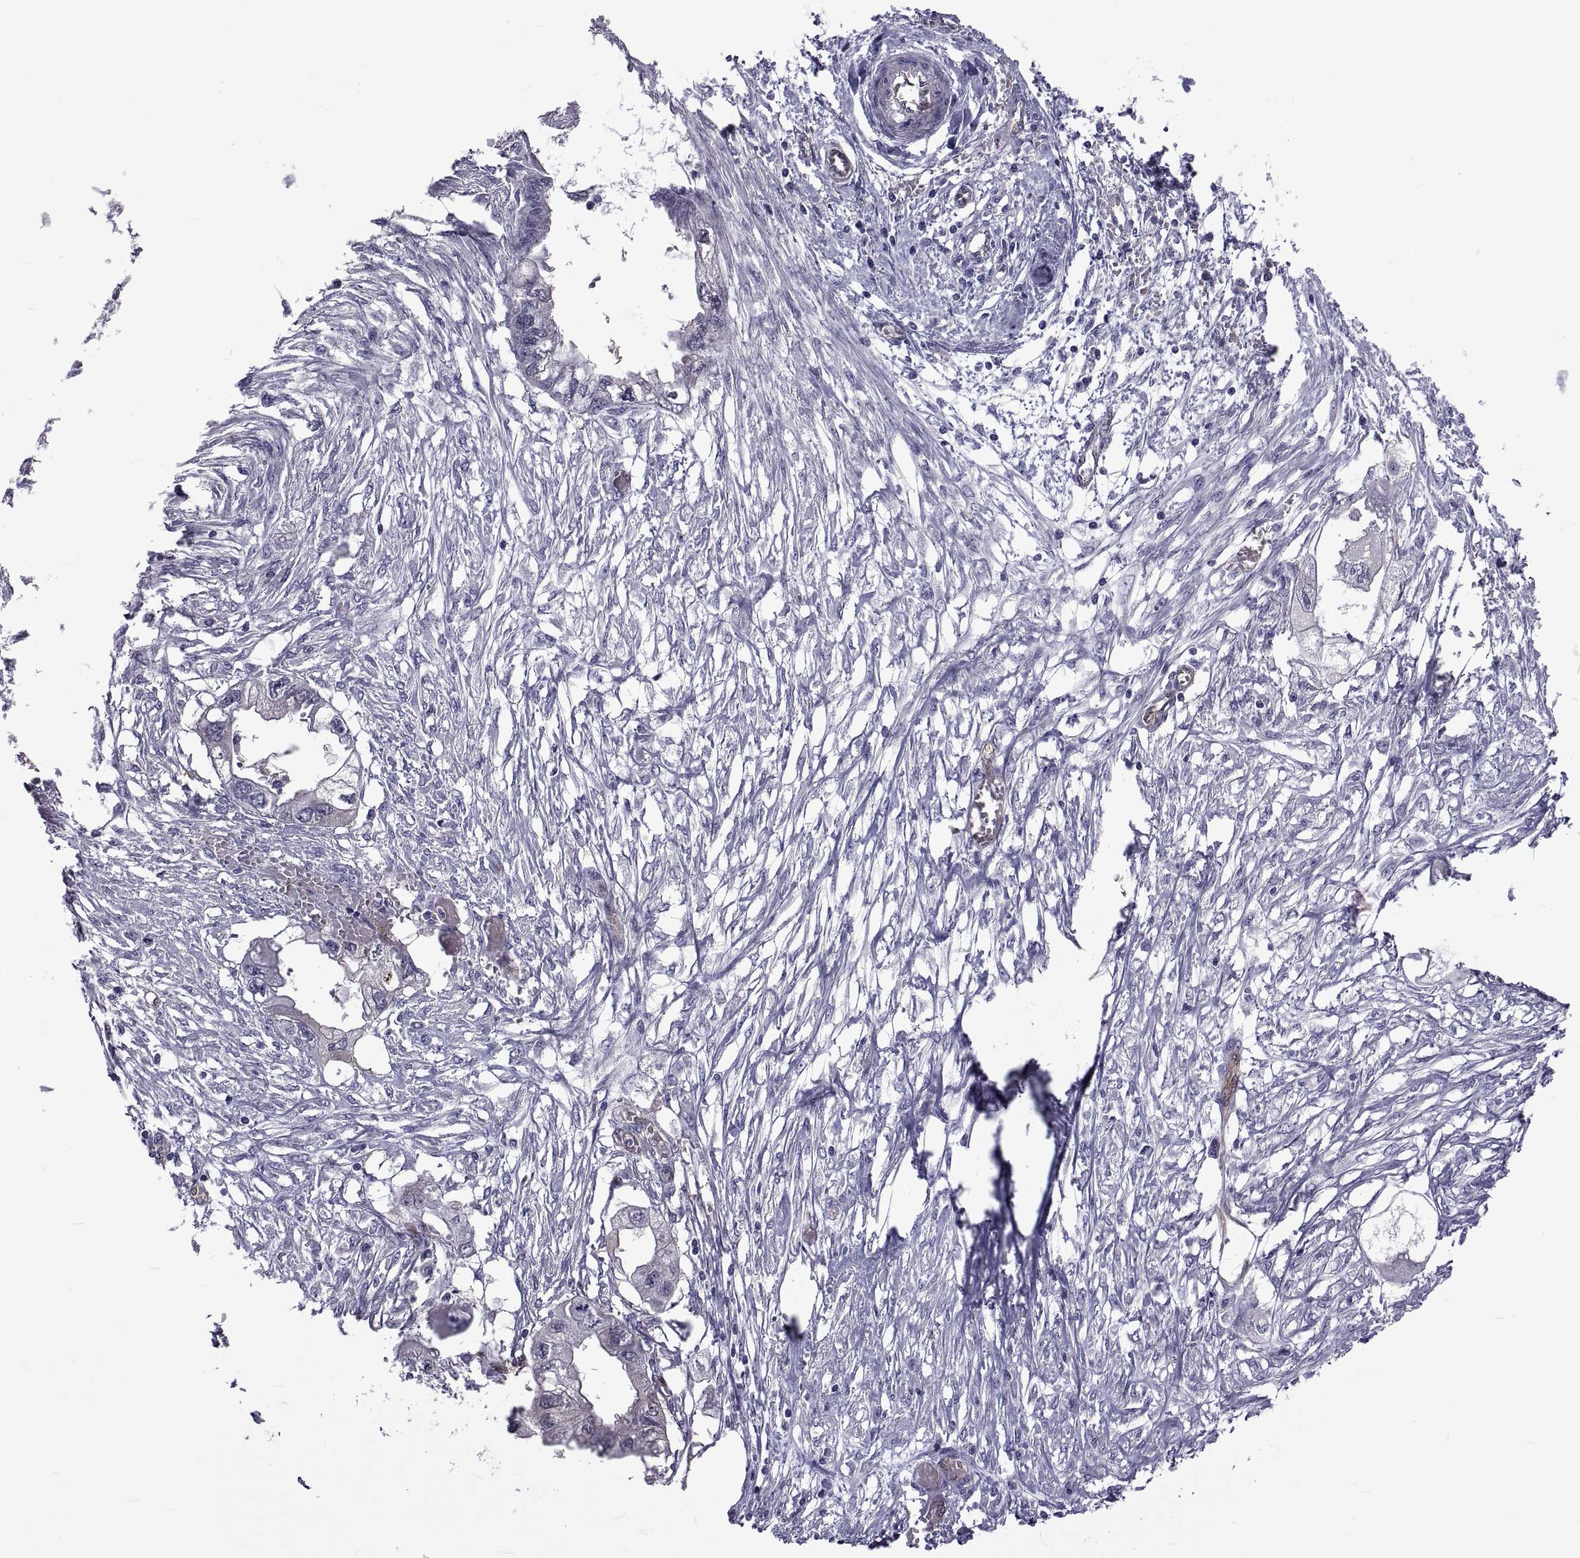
{"staining": {"intensity": "negative", "quantity": "none", "location": "none"}, "tissue": "endometrial cancer", "cell_type": "Tumor cells", "image_type": "cancer", "snomed": [{"axis": "morphology", "description": "Adenocarcinoma, NOS"}, {"axis": "morphology", "description": "Adenocarcinoma, metastatic, NOS"}, {"axis": "topography", "description": "Adipose tissue"}, {"axis": "topography", "description": "Endometrium"}], "caption": "High power microscopy image of an immunohistochemistry (IHC) micrograph of endometrial adenocarcinoma, revealing no significant staining in tumor cells. The staining is performed using DAB brown chromogen with nuclei counter-stained in using hematoxylin.", "gene": "LCN9", "patient": {"sex": "female", "age": 67}}